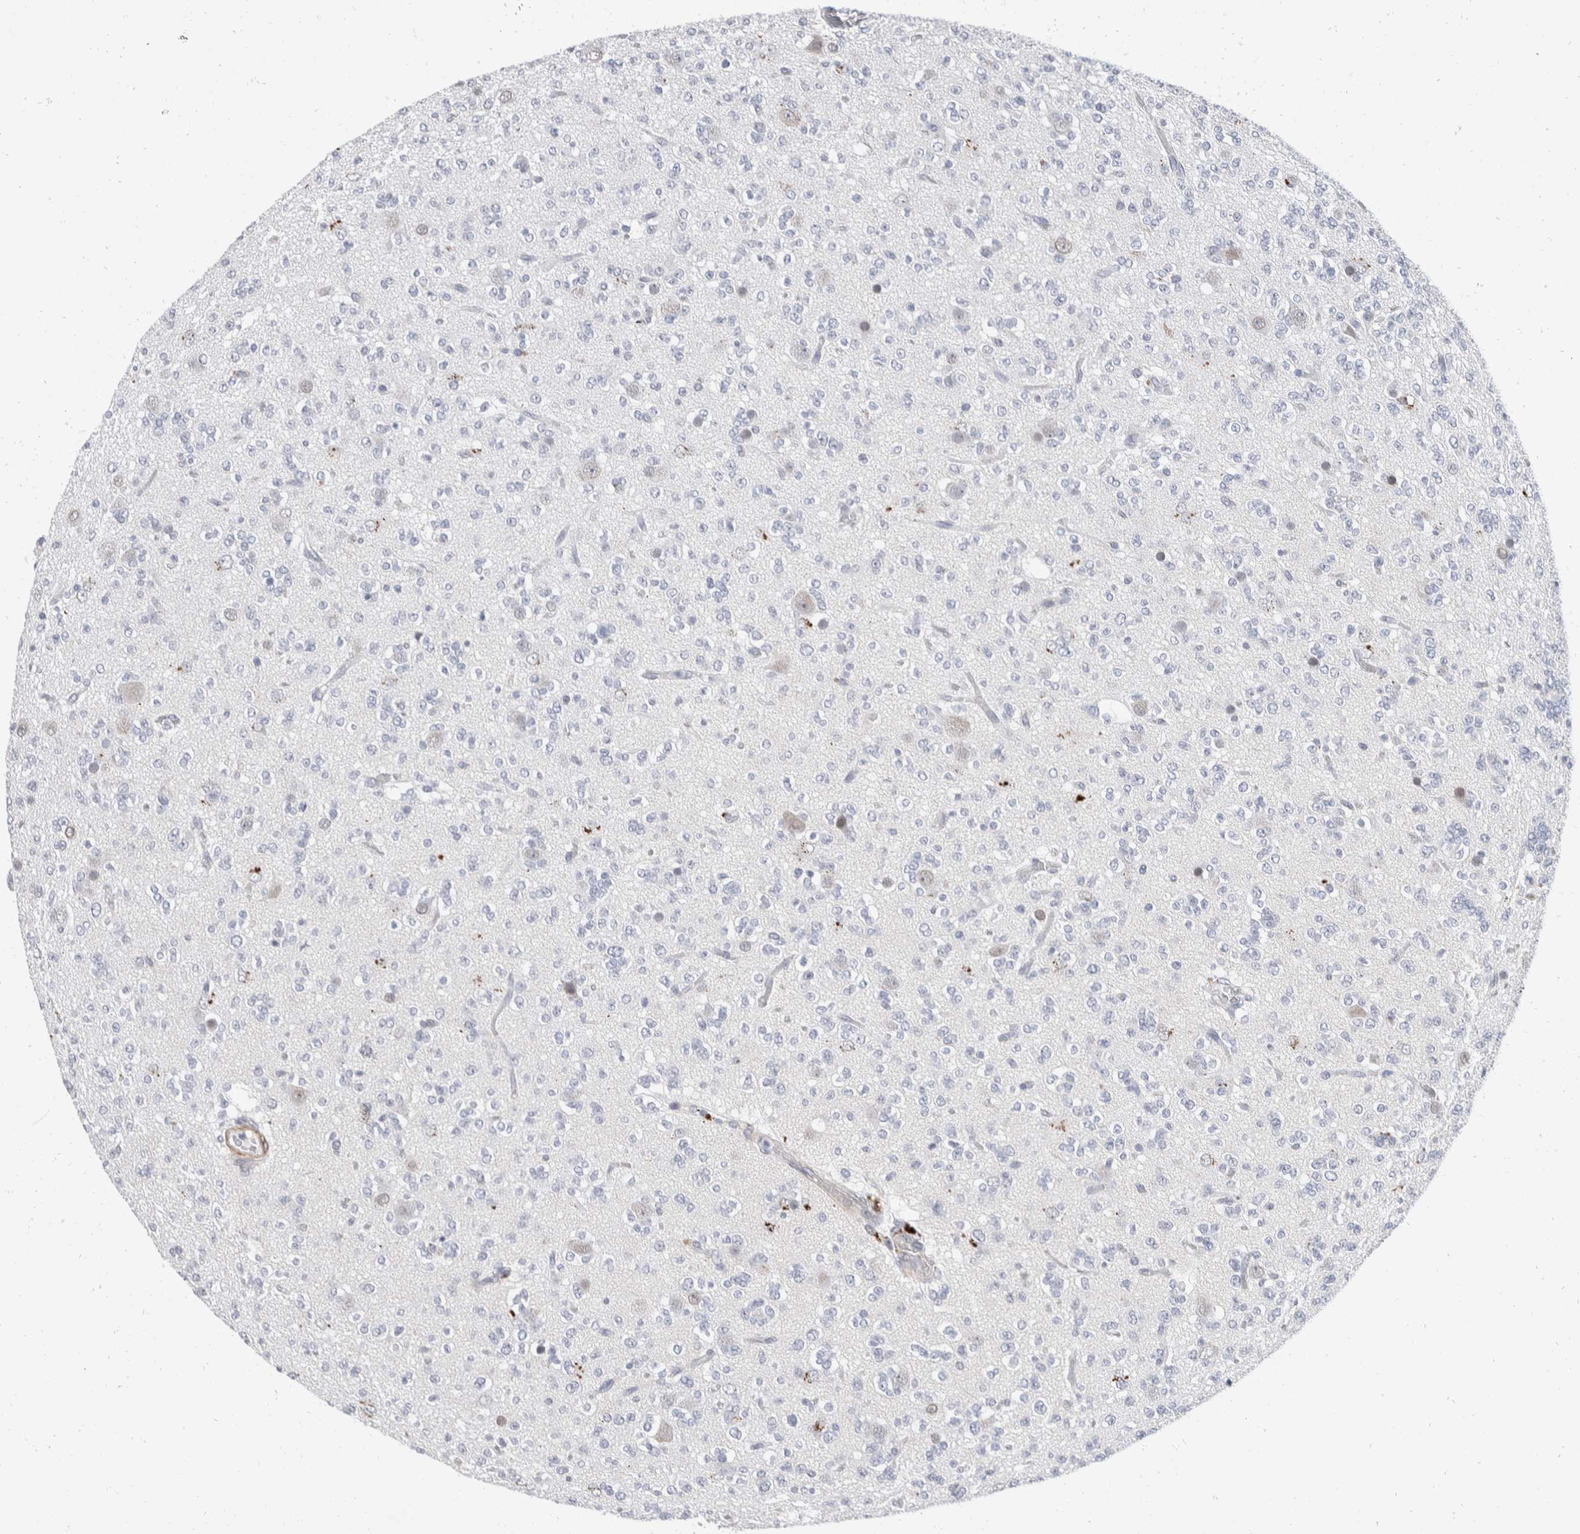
{"staining": {"intensity": "negative", "quantity": "none", "location": "none"}, "tissue": "glioma", "cell_type": "Tumor cells", "image_type": "cancer", "snomed": [{"axis": "morphology", "description": "Glioma, malignant, Low grade"}, {"axis": "topography", "description": "Brain"}], "caption": "This histopathology image is of low-grade glioma (malignant) stained with IHC to label a protein in brown with the nuclei are counter-stained blue. There is no staining in tumor cells.", "gene": "CATSPERD", "patient": {"sex": "male", "age": 38}}